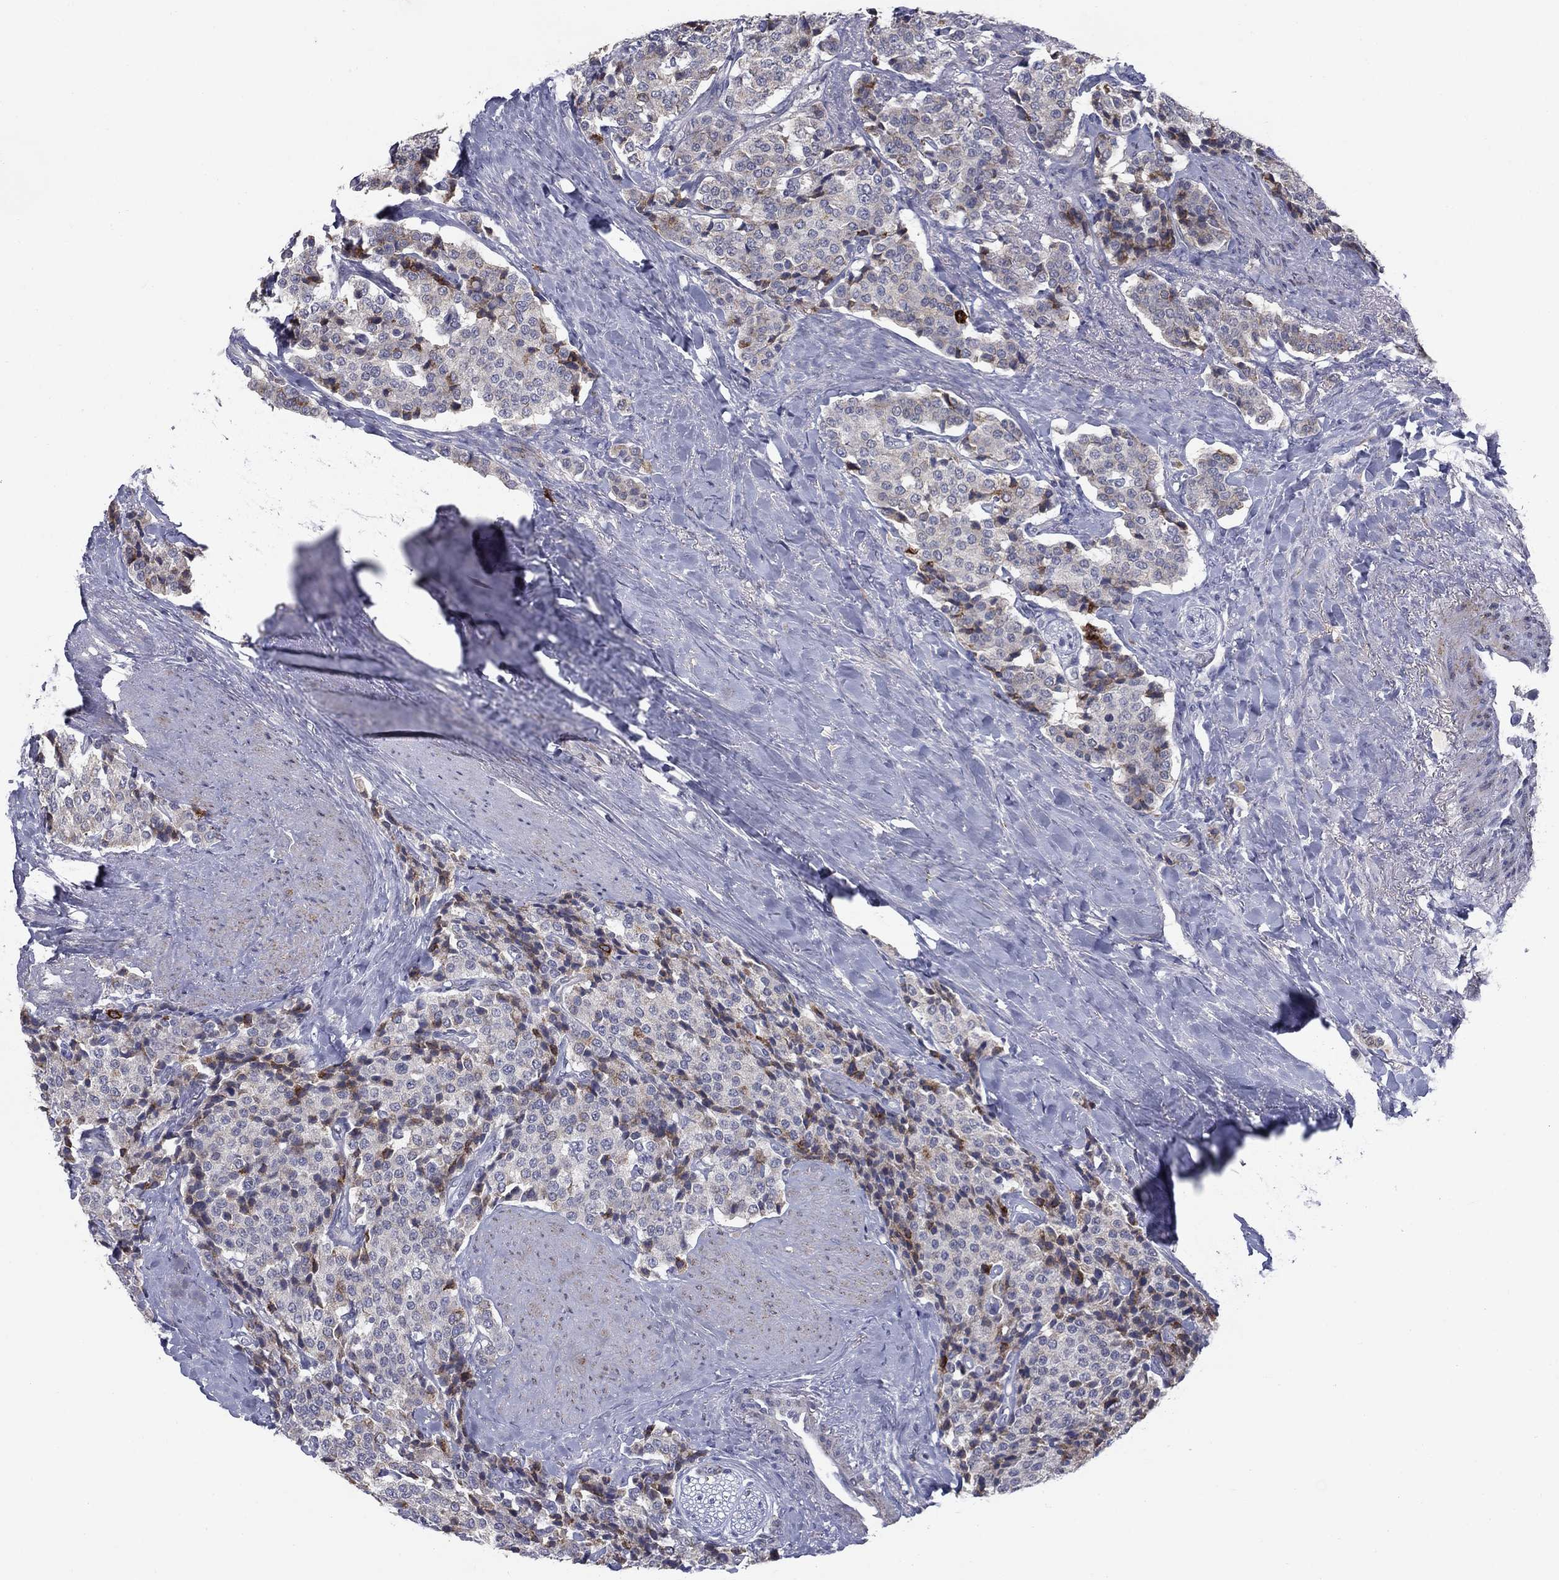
{"staining": {"intensity": "negative", "quantity": "none", "location": "none"}, "tissue": "carcinoid", "cell_type": "Tumor cells", "image_type": "cancer", "snomed": [{"axis": "morphology", "description": "Carcinoid, malignant, NOS"}, {"axis": "topography", "description": "Small intestine"}], "caption": "Image shows no significant protein staining in tumor cells of malignant carcinoid.", "gene": "NTRK2", "patient": {"sex": "female", "age": 58}}